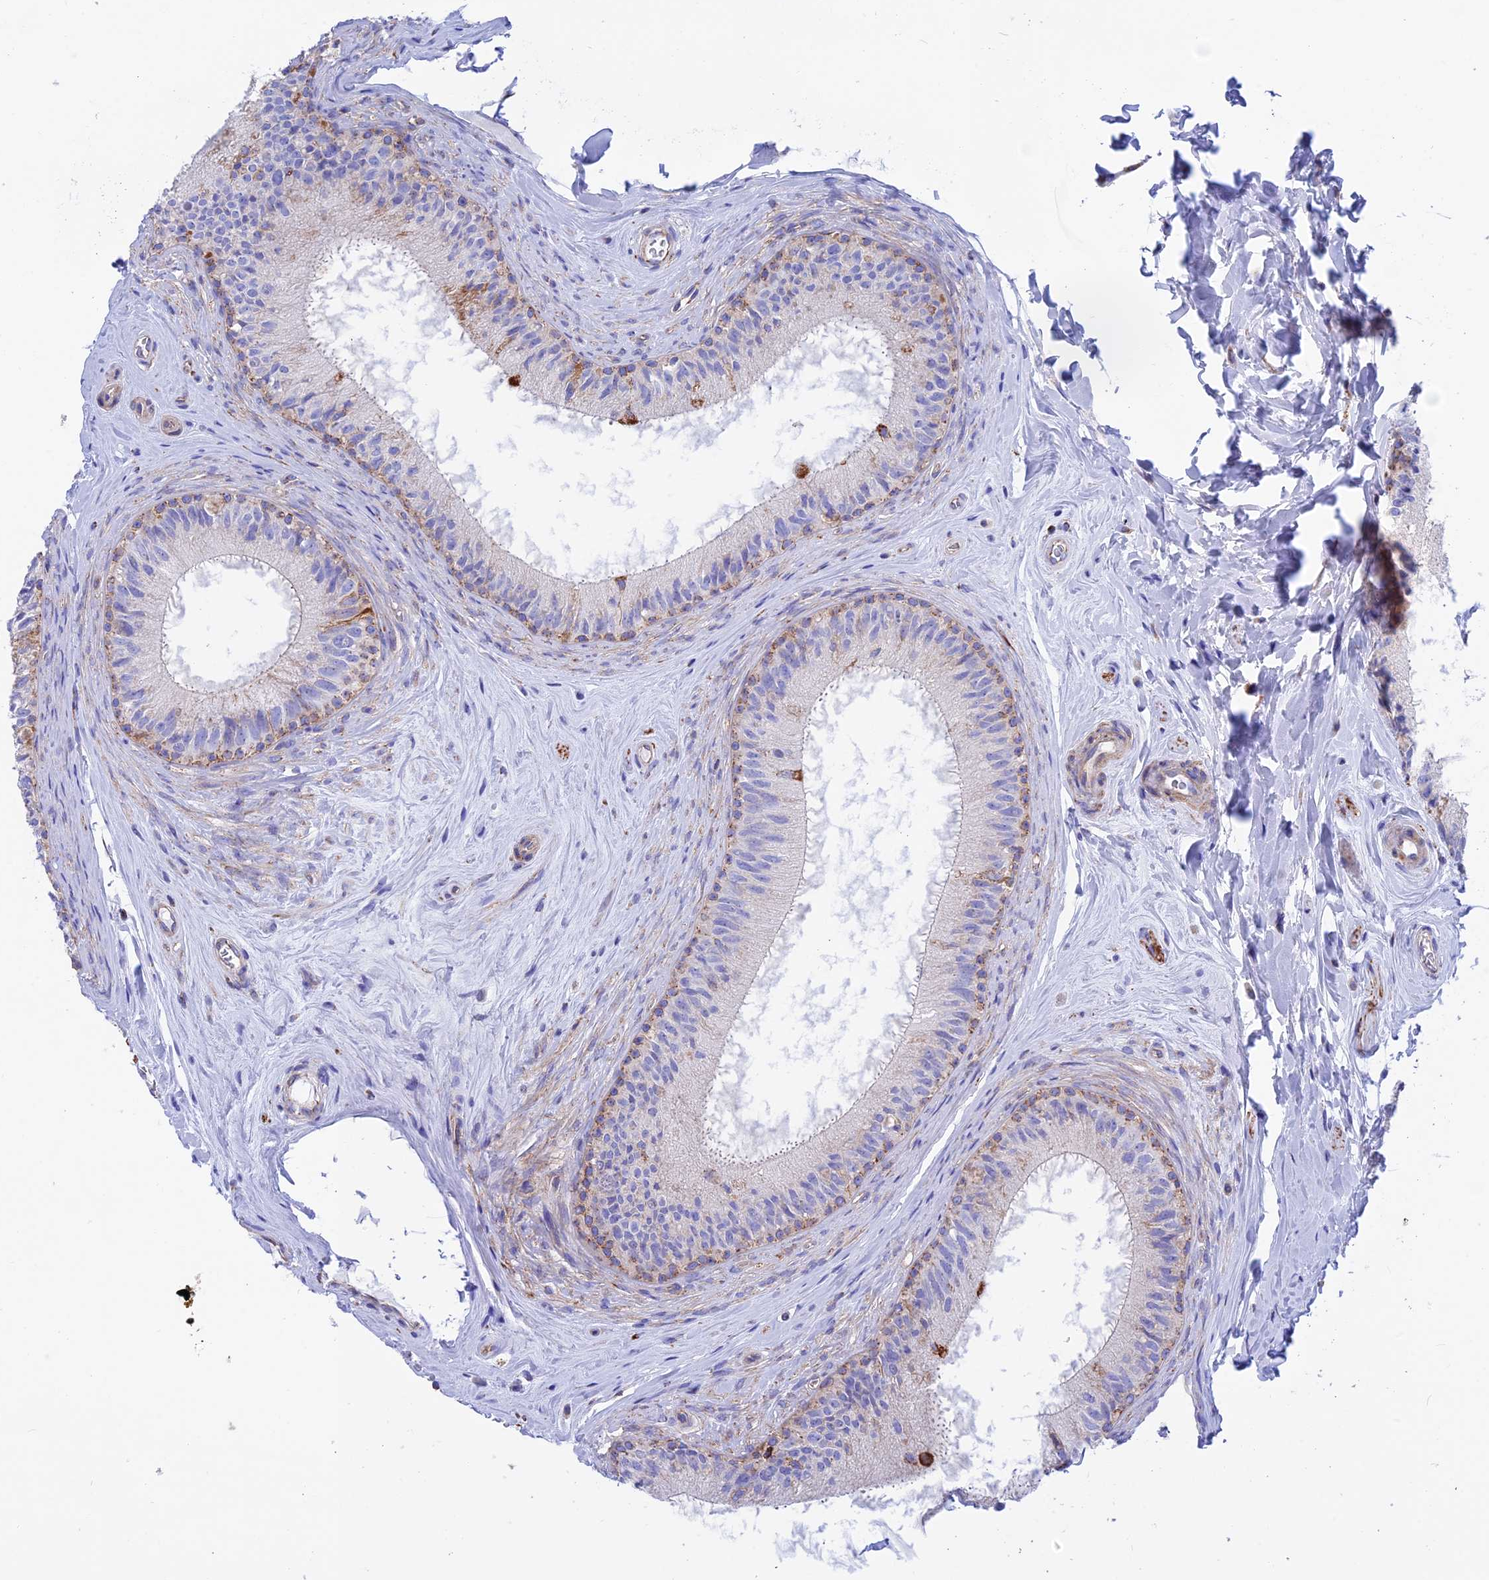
{"staining": {"intensity": "moderate", "quantity": "<25%", "location": "cytoplasmic/membranous"}, "tissue": "epididymis", "cell_type": "Glandular cells", "image_type": "normal", "snomed": [{"axis": "morphology", "description": "Normal tissue, NOS"}, {"axis": "topography", "description": "Epididymis"}], "caption": "Protein staining shows moderate cytoplasmic/membranous staining in about <25% of glandular cells in benign epididymis.", "gene": "GCDH", "patient": {"sex": "male", "age": 33}}